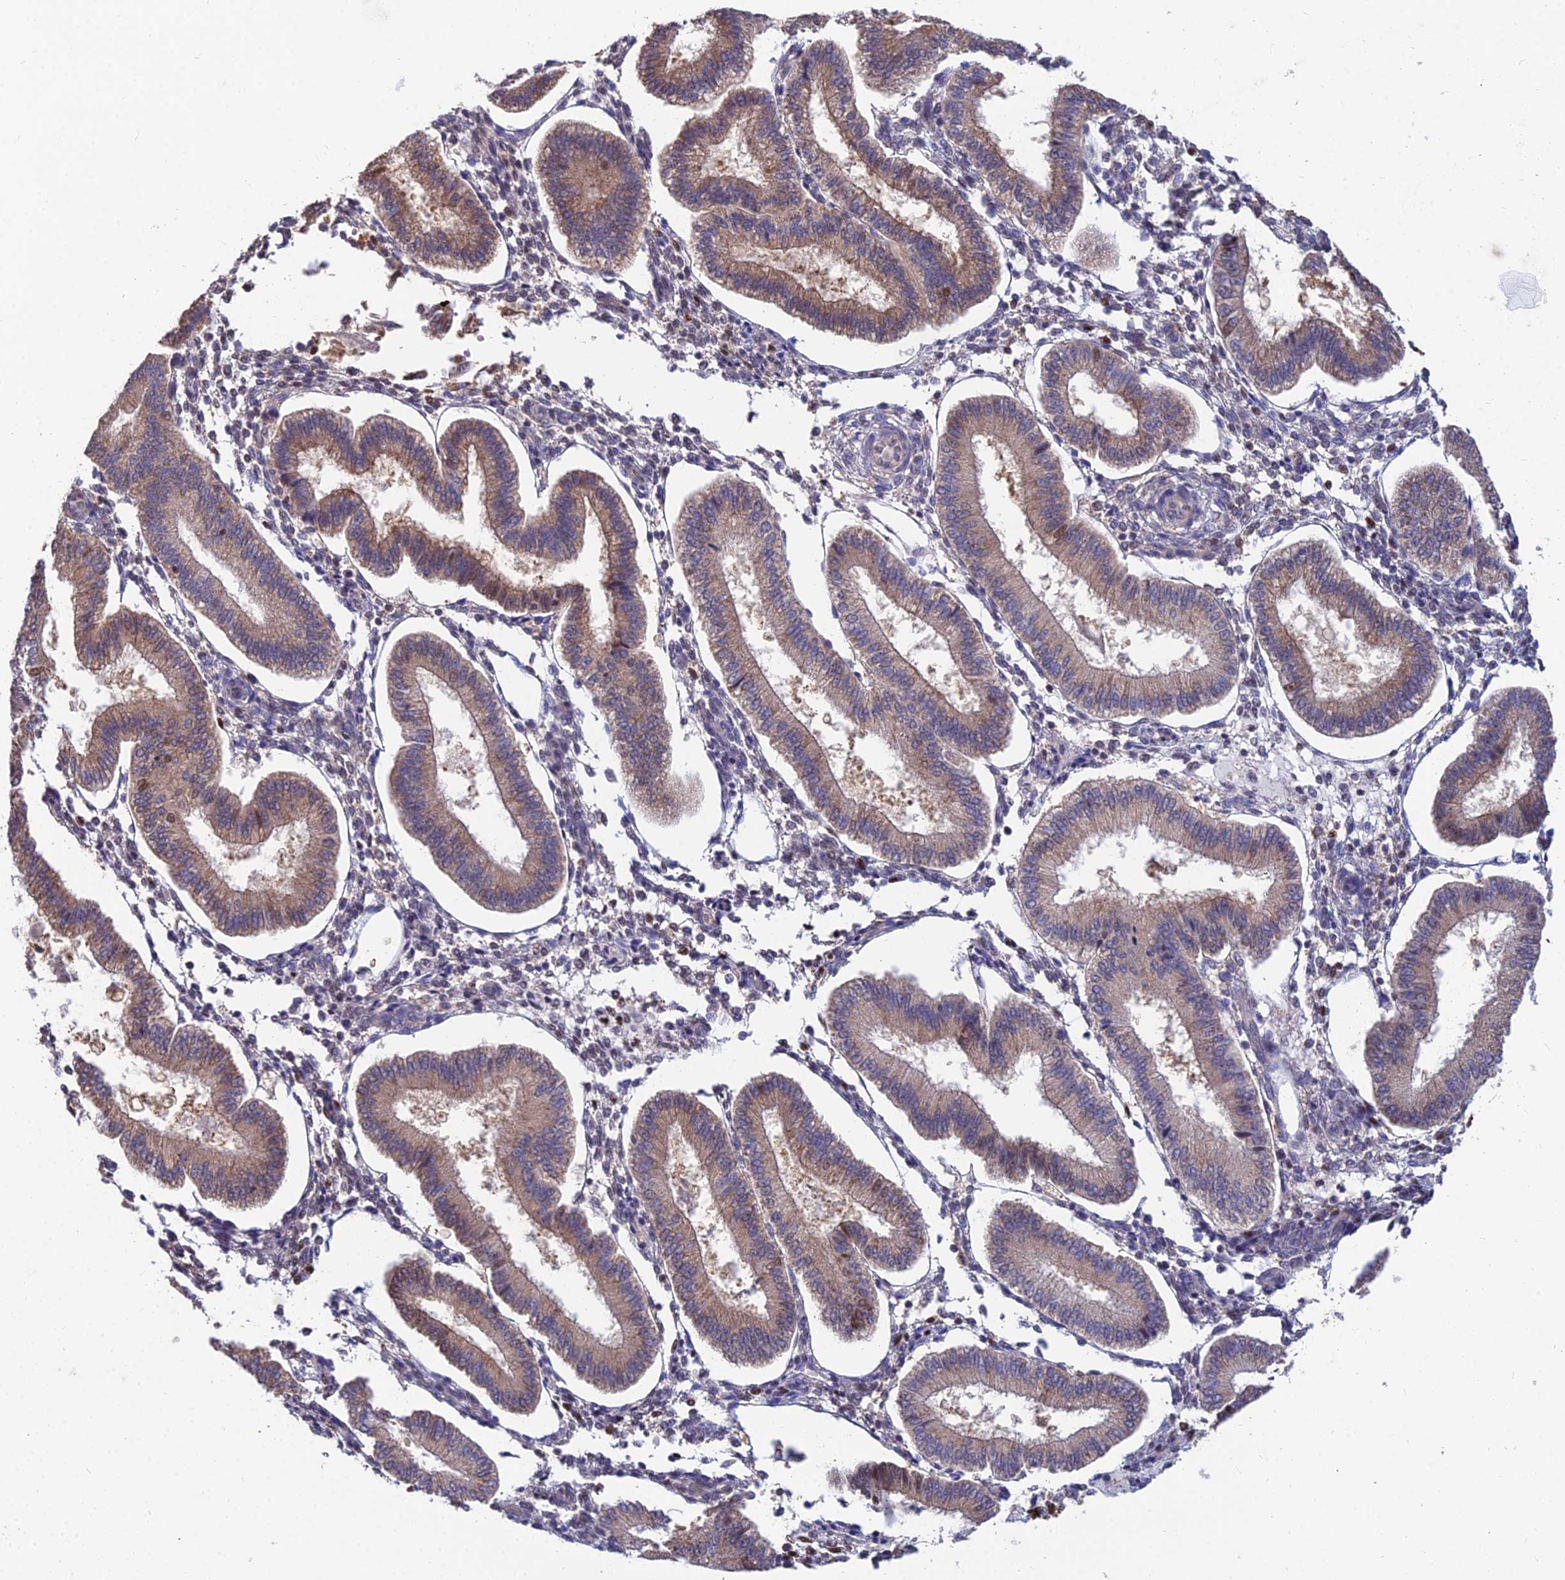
{"staining": {"intensity": "strong", "quantity": "25%-75%", "location": "nuclear"}, "tissue": "endometrium", "cell_type": "Cells in endometrial stroma", "image_type": "normal", "snomed": [{"axis": "morphology", "description": "Normal tissue, NOS"}, {"axis": "topography", "description": "Endometrium"}], "caption": "This micrograph displays IHC staining of normal endometrium, with high strong nuclear staining in about 25%-75% of cells in endometrial stroma.", "gene": "DNPEP", "patient": {"sex": "female", "age": 39}}